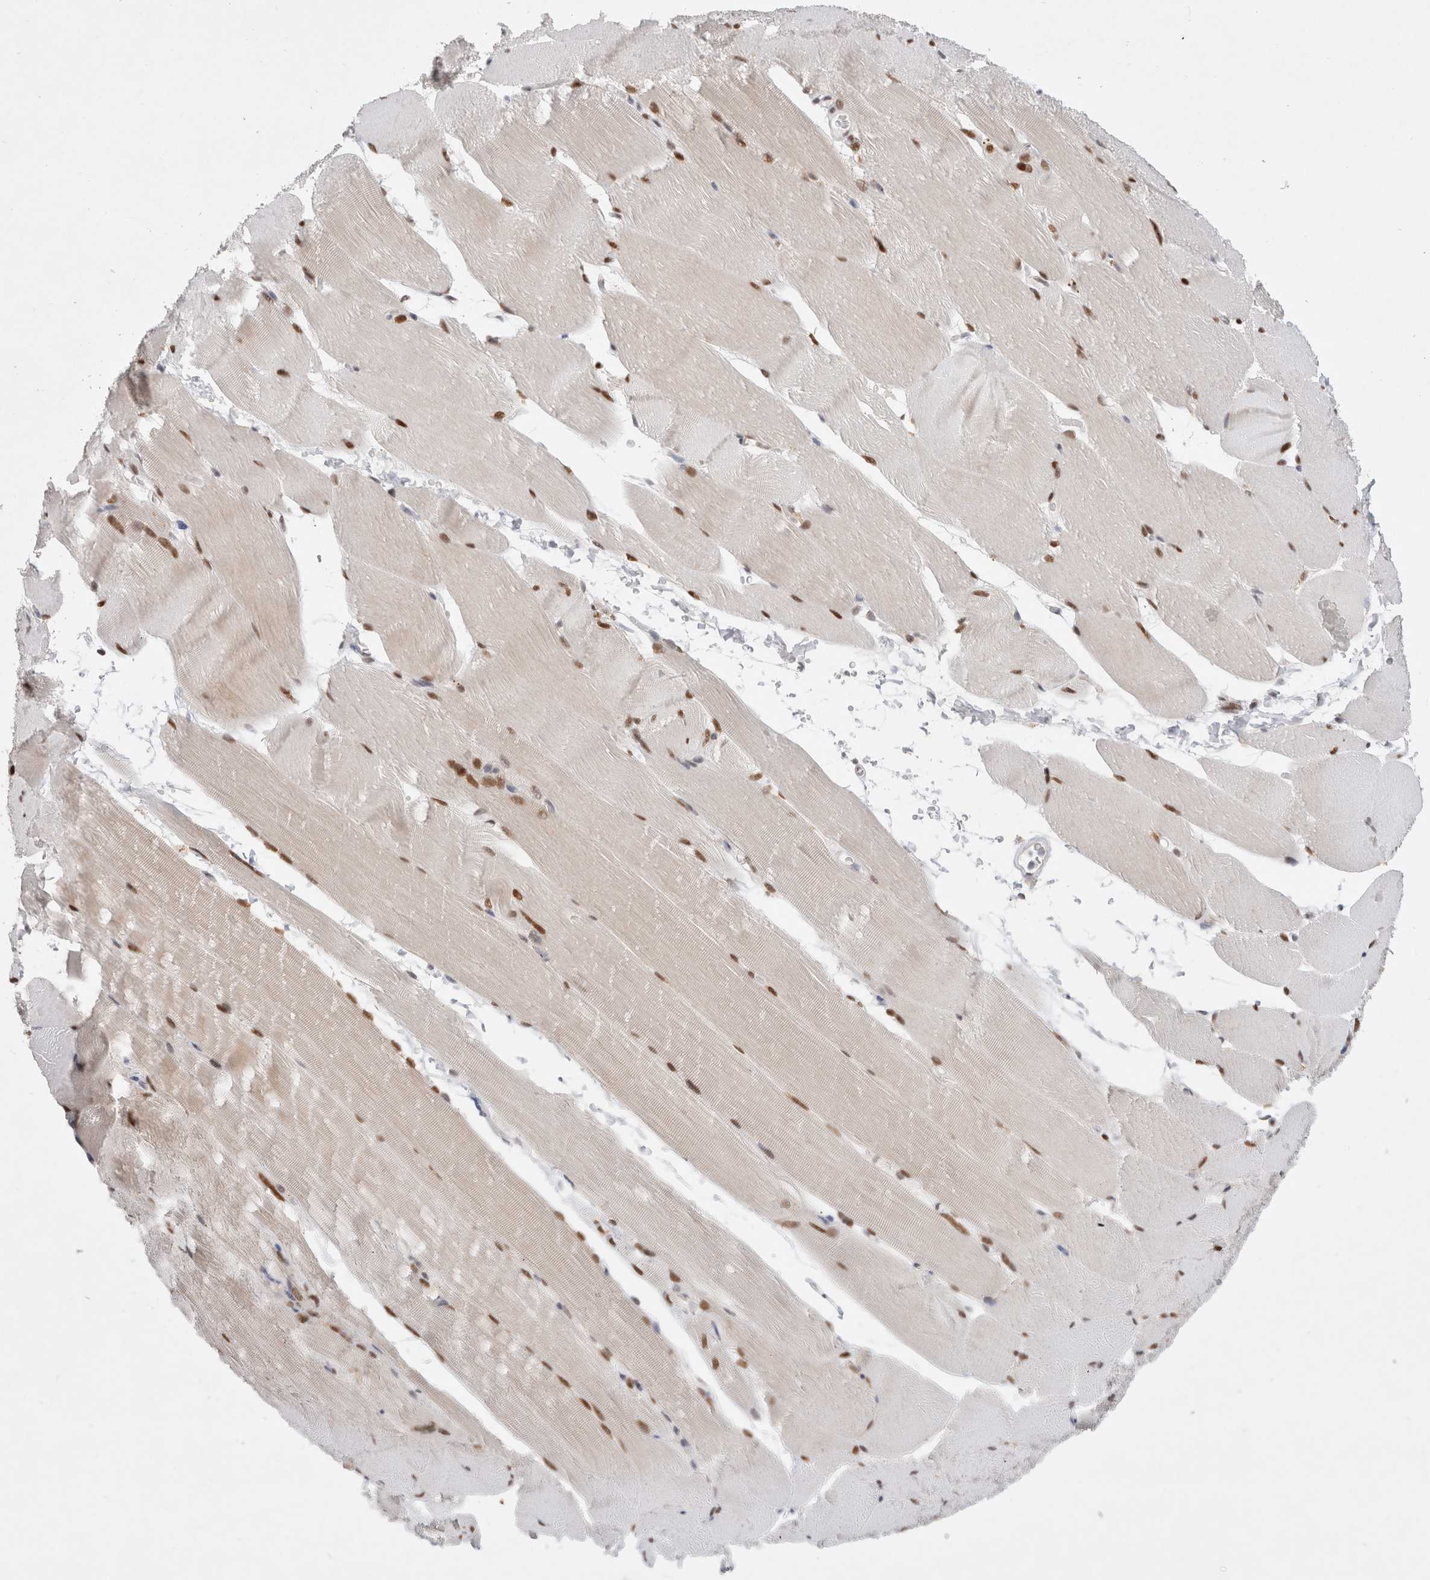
{"staining": {"intensity": "moderate", "quantity": "25%-75%", "location": "nuclear"}, "tissue": "skeletal muscle", "cell_type": "Myocytes", "image_type": "normal", "snomed": [{"axis": "morphology", "description": "Normal tissue, NOS"}, {"axis": "topography", "description": "Skeletal muscle"}, {"axis": "topography", "description": "Parathyroid gland"}], "caption": "Moderate nuclear positivity is present in approximately 25%-75% of myocytes in benign skeletal muscle.", "gene": "GTF2I", "patient": {"sex": "female", "age": 37}}